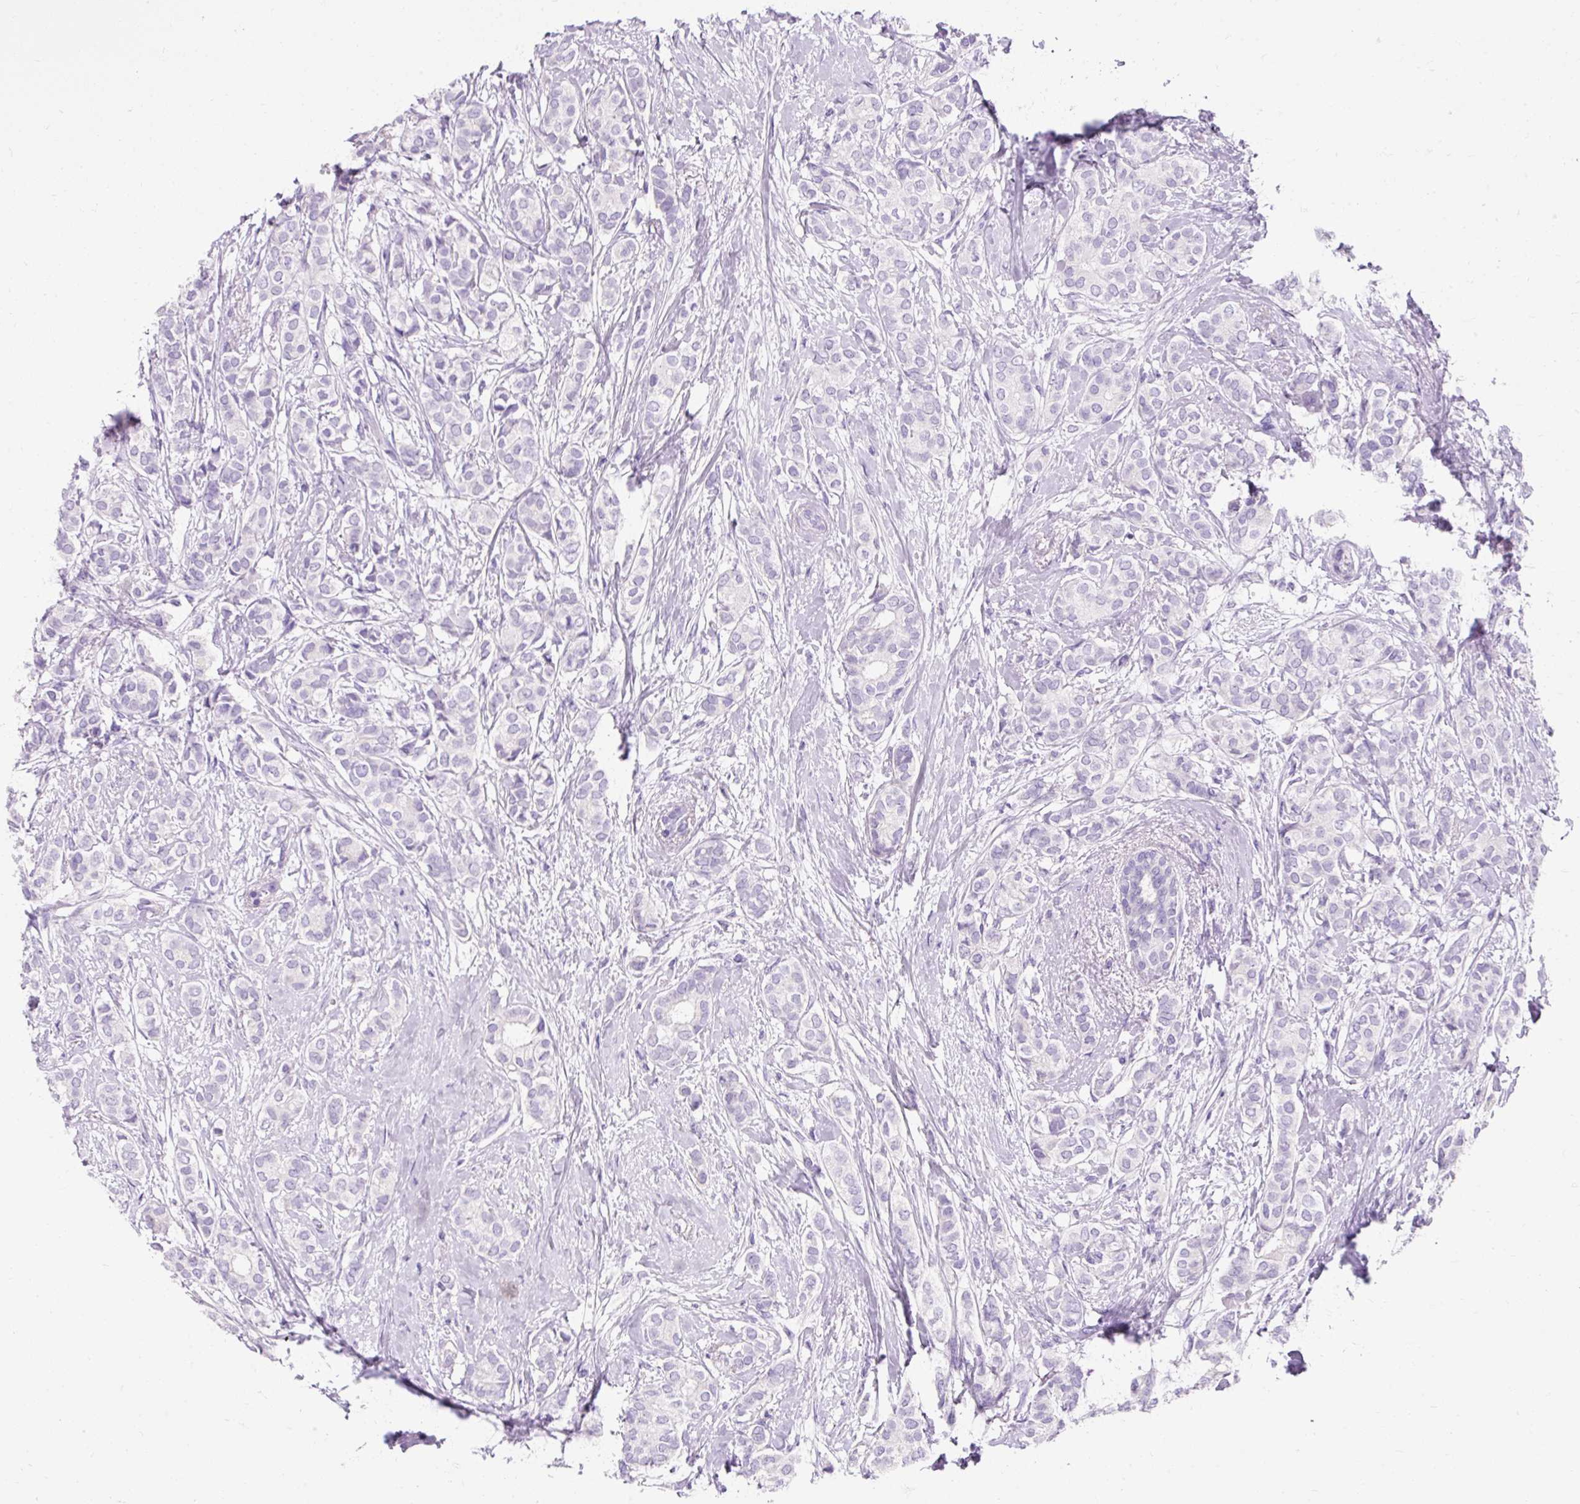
{"staining": {"intensity": "negative", "quantity": "none", "location": "none"}, "tissue": "breast cancer", "cell_type": "Tumor cells", "image_type": "cancer", "snomed": [{"axis": "morphology", "description": "Duct carcinoma"}, {"axis": "topography", "description": "Breast"}], "caption": "The immunohistochemistry (IHC) histopathology image has no significant staining in tumor cells of breast cancer tissue. (DAB immunohistochemistry visualized using brightfield microscopy, high magnification).", "gene": "TMEM213", "patient": {"sex": "female", "age": 73}}